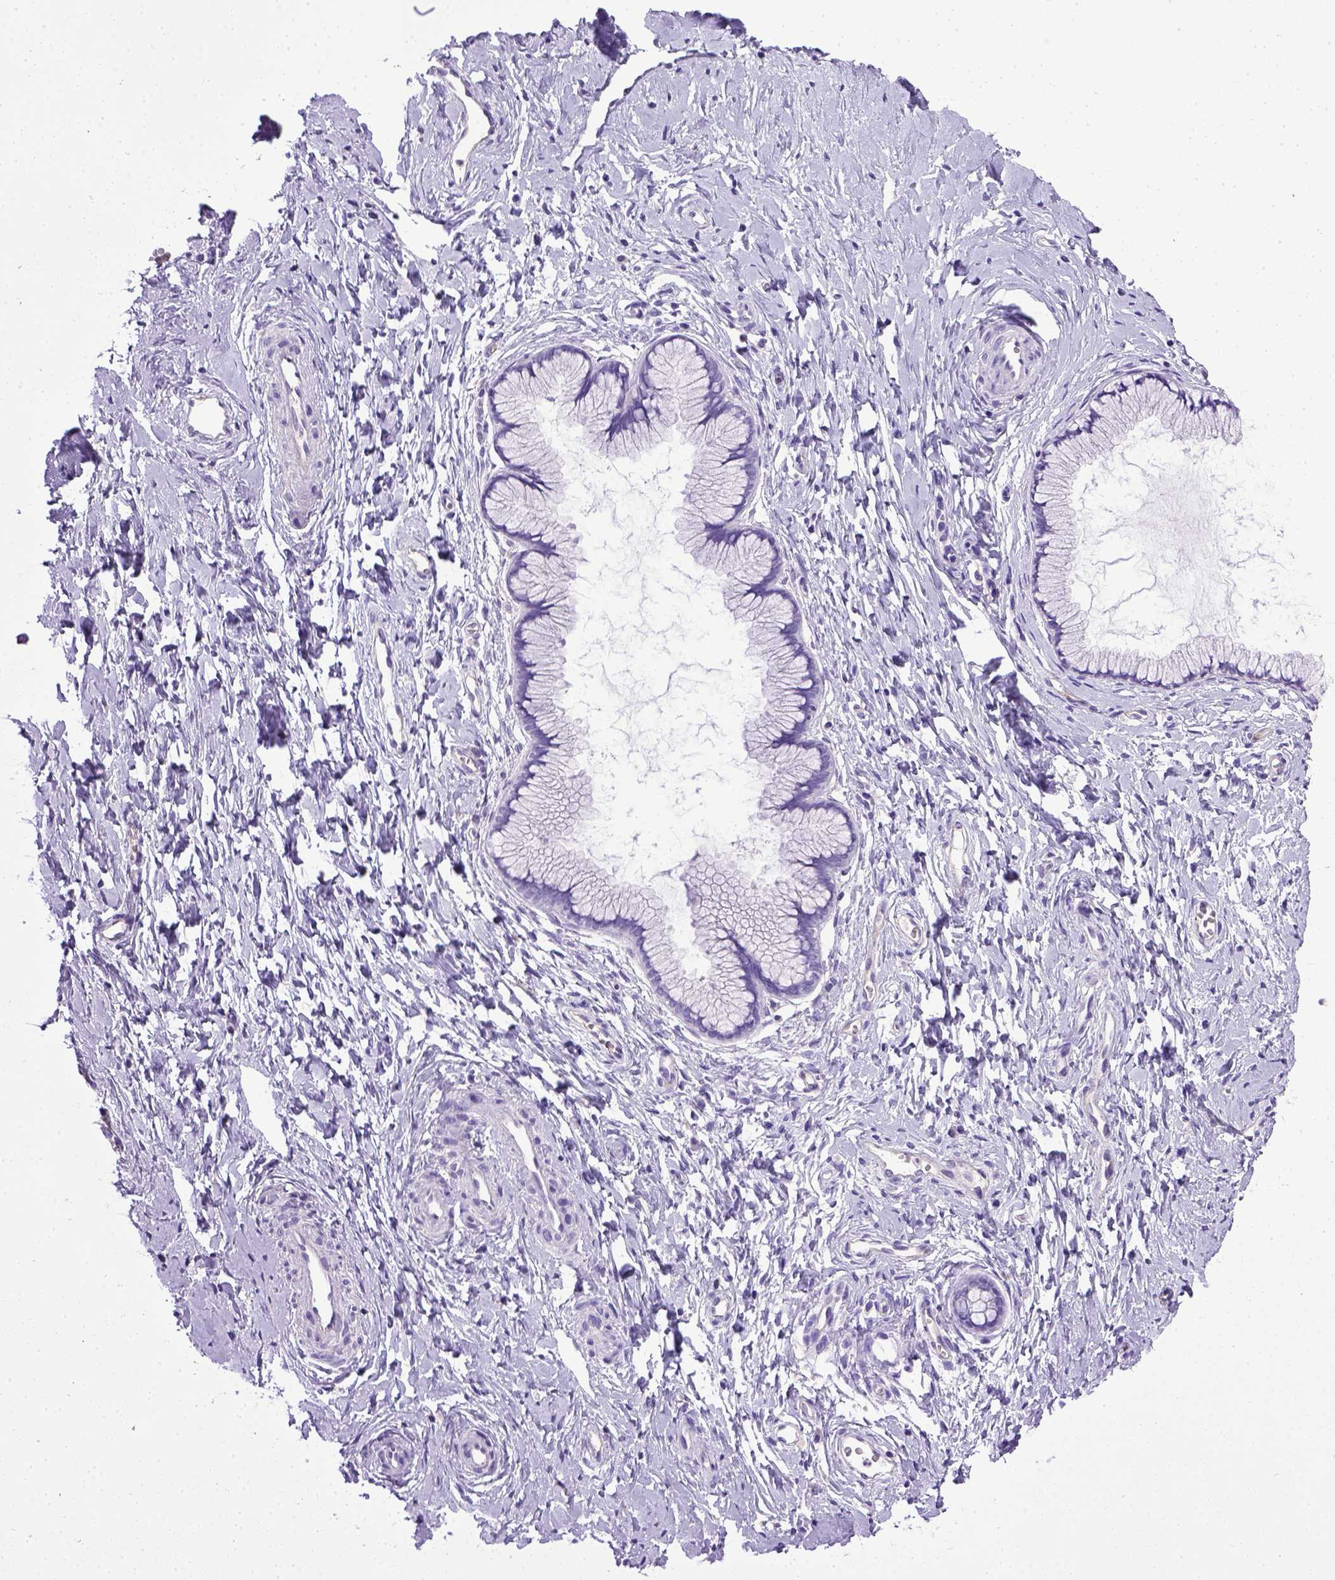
{"staining": {"intensity": "negative", "quantity": "none", "location": "none"}, "tissue": "cervix", "cell_type": "Glandular cells", "image_type": "normal", "snomed": [{"axis": "morphology", "description": "Normal tissue, NOS"}, {"axis": "topography", "description": "Cervix"}], "caption": "Cervix stained for a protein using immunohistochemistry shows no expression glandular cells.", "gene": "ENG", "patient": {"sex": "female", "age": 40}}